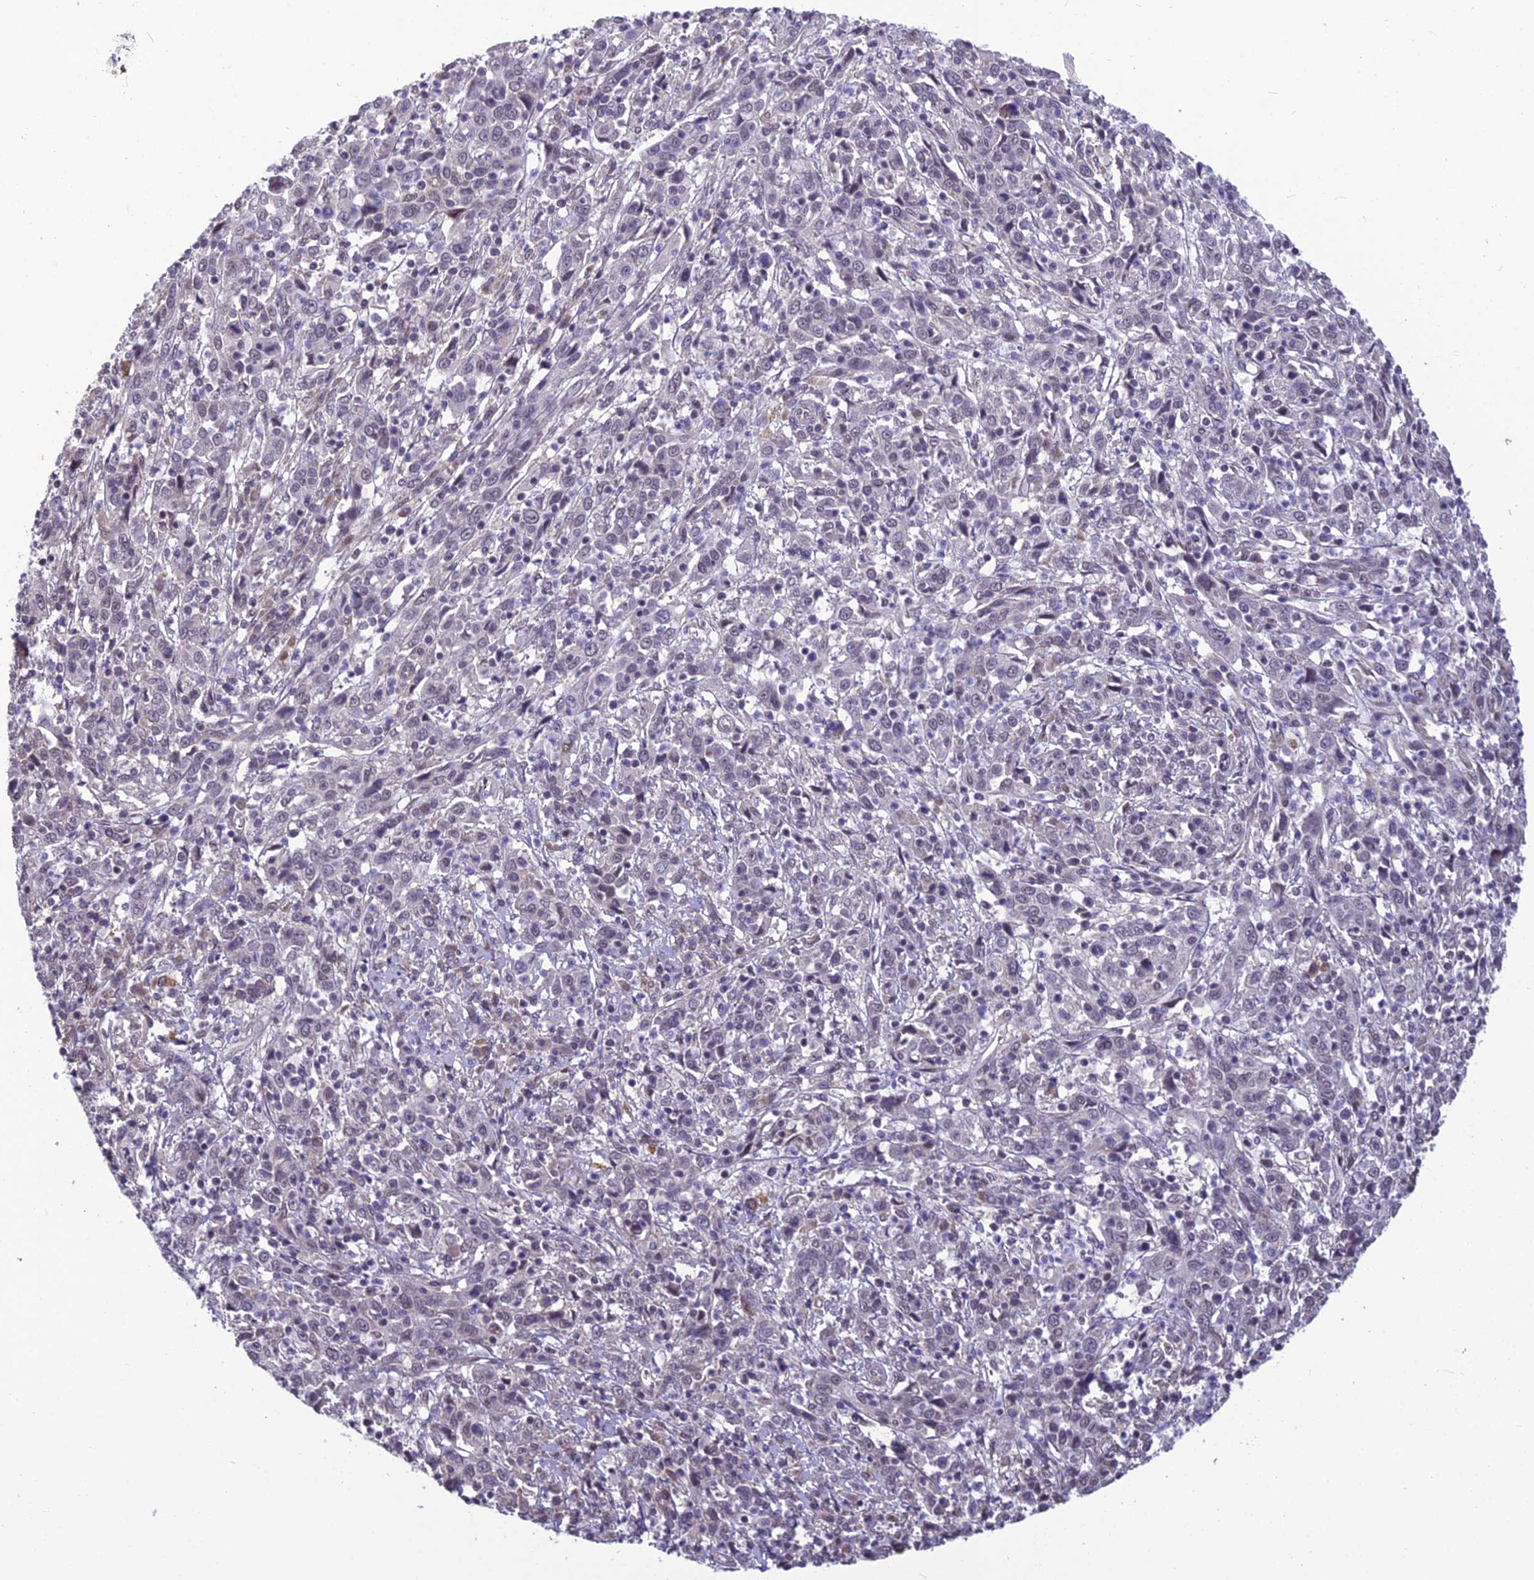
{"staining": {"intensity": "negative", "quantity": "none", "location": "none"}, "tissue": "cervical cancer", "cell_type": "Tumor cells", "image_type": "cancer", "snomed": [{"axis": "morphology", "description": "Squamous cell carcinoma, NOS"}, {"axis": "topography", "description": "Cervix"}], "caption": "Cervical cancer was stained to show a protein in brown. There is no significant positivity in tumor cells. (Immunohistochemistry (ihc), brightfield microscopy, high magnification).", "gene": "FBRS", "patient": {"sex": "female", "age": 46}}